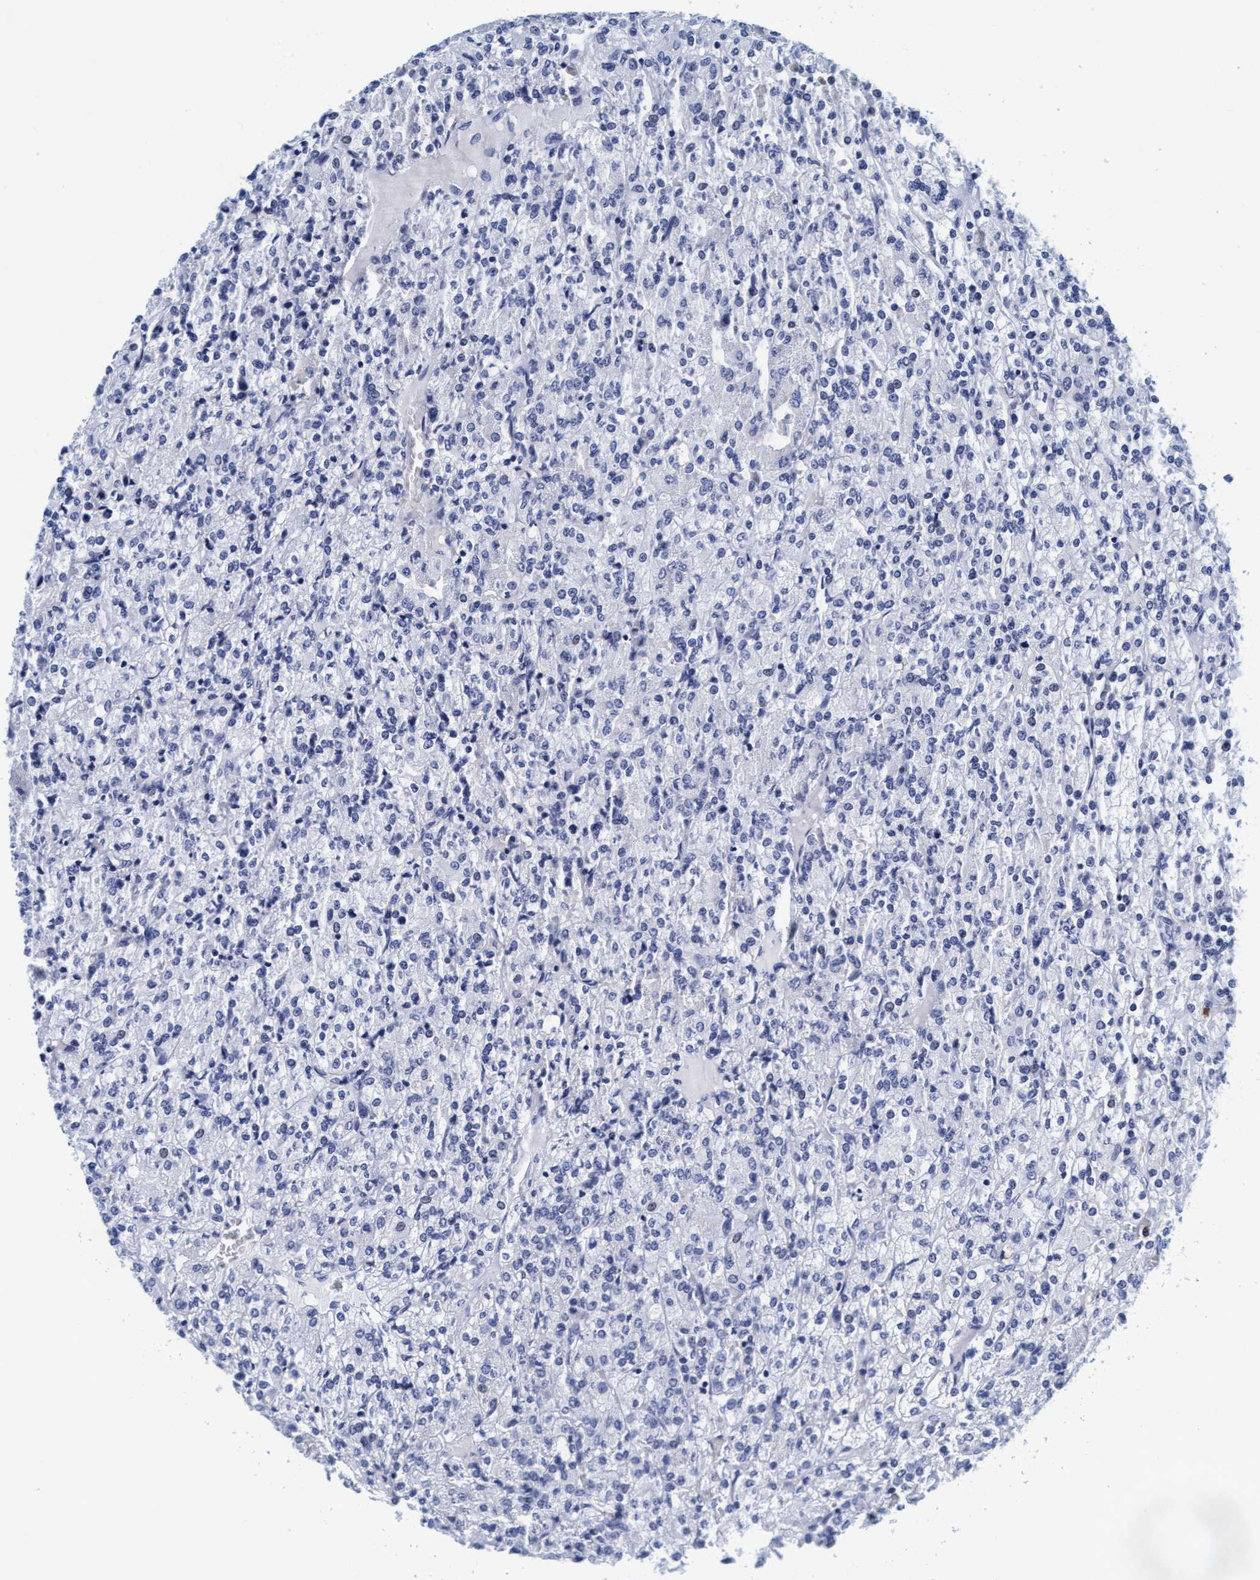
{"staining": {"intensity": "negative", "quantity": "none", "location": "none"}, "tissue": "renal cancer", "cell_type": "Tumor cells", "image_type": "cancer", "snomed": [{"axis": "morphology", "description": "Adenocarcinoma, NOS"}, {"axis": "topography", "description": "Kidney"}], "caption": "This image is of renal adenocarcinoma stained with IHC to label a protein in brown with the nuclei are counter-stained blue. There is no staining in tumor cells. (Stains: DAB (3,3'-diaminobenzidine) immunohistochemistry (IHC) with hematoxylin counter stain, Microscopy: brightfield microscopy at high magnification).", "gene": "ARSG", "patient": {"sex": "male", "age": 77}}